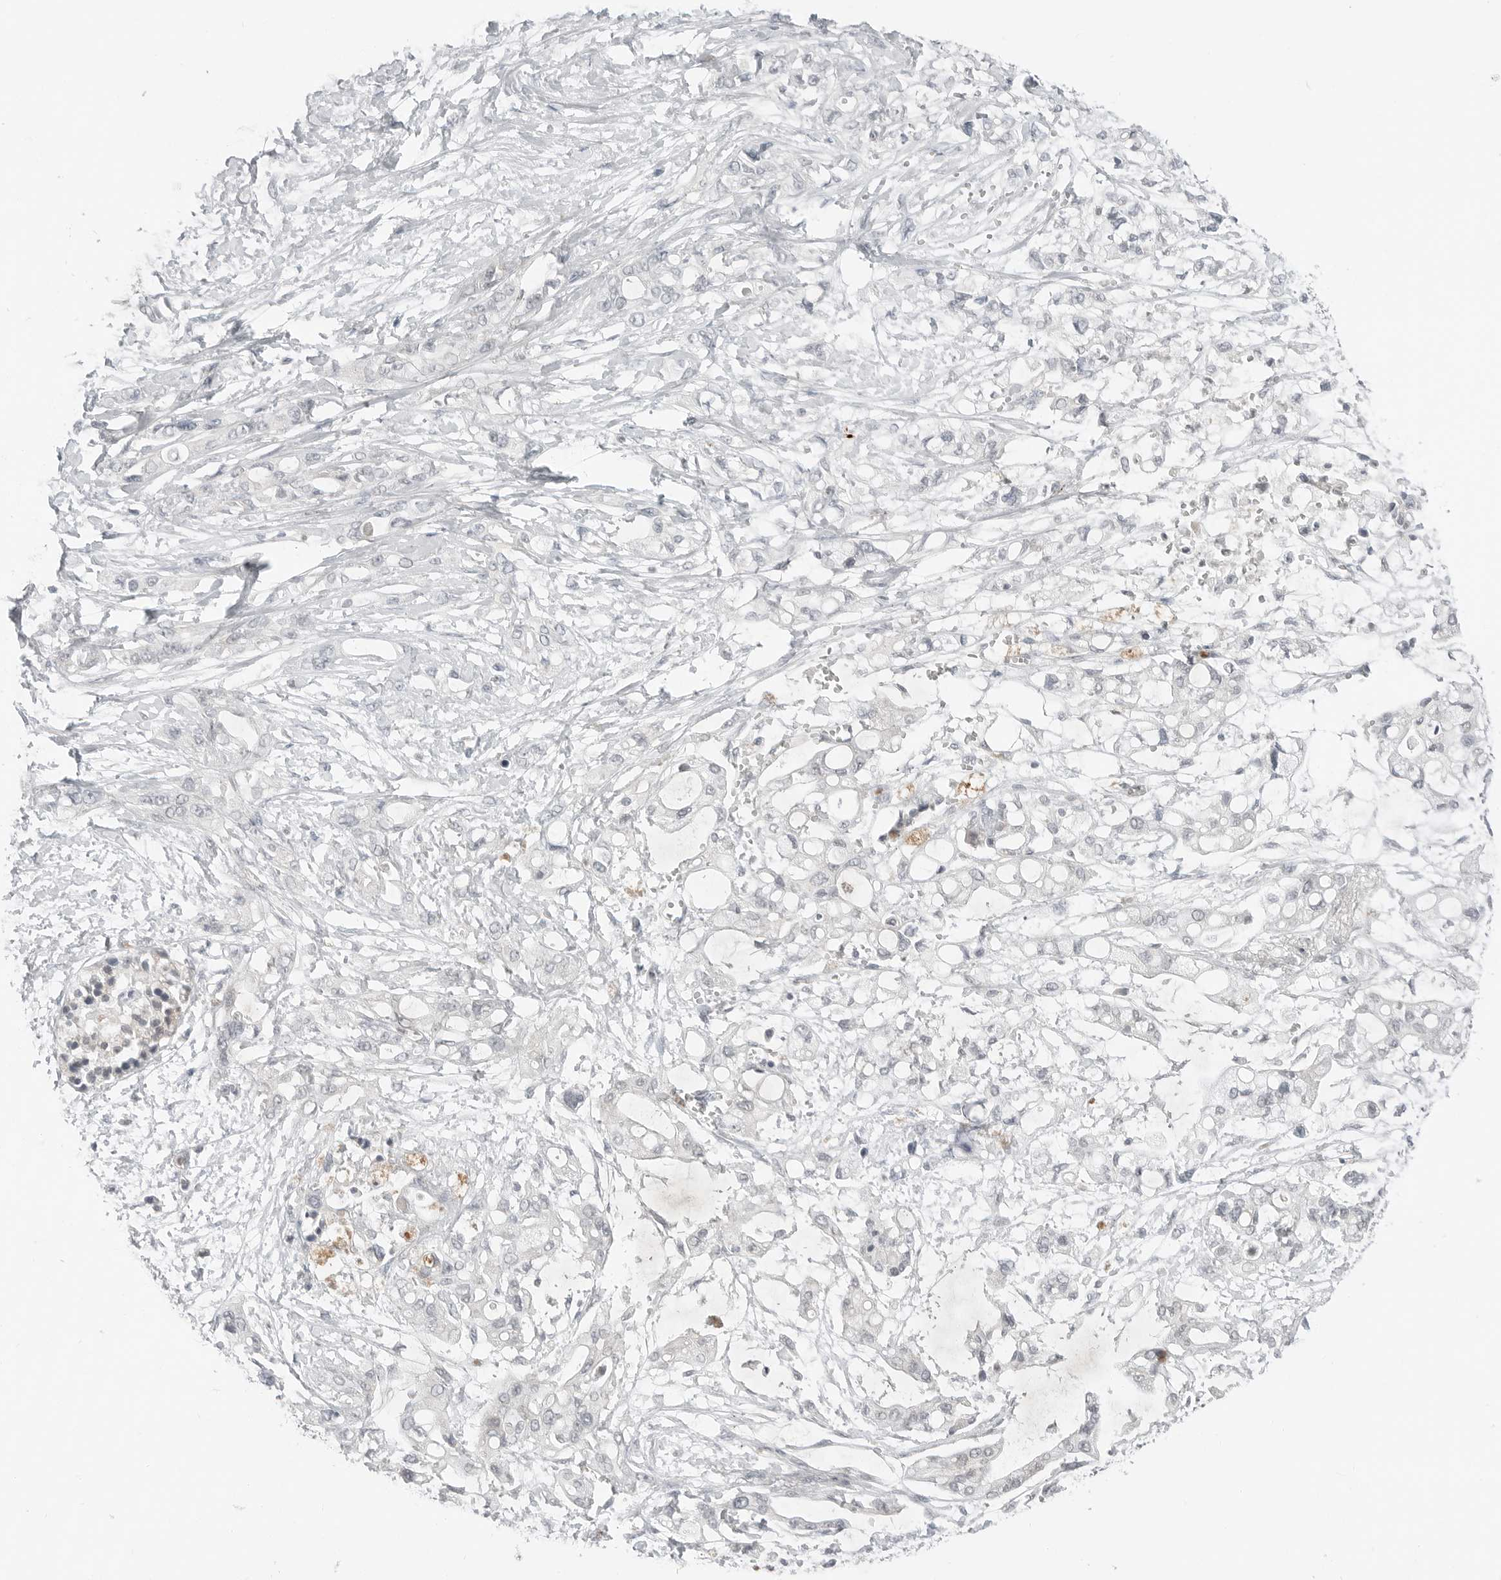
{"staining": {"intensity": "negative", "quantity": "none", "location": "none"}, "tissue": "pancreatic cancer", "cell_type": "Tumor cells", "image_type": "cancer", "snomed": [{"axis": "morphology", "description": "Adenocarcinoma, NOS"}, {"axis": "topography", "description": "Pancreas"}], "caption": "Histopathology image shows no protein staining in tumor cells of pancreatic cancer (adenocarcinoma) tissue.", "gene": "FCRLB", "patient": {"sex": "male", "age": 68}}